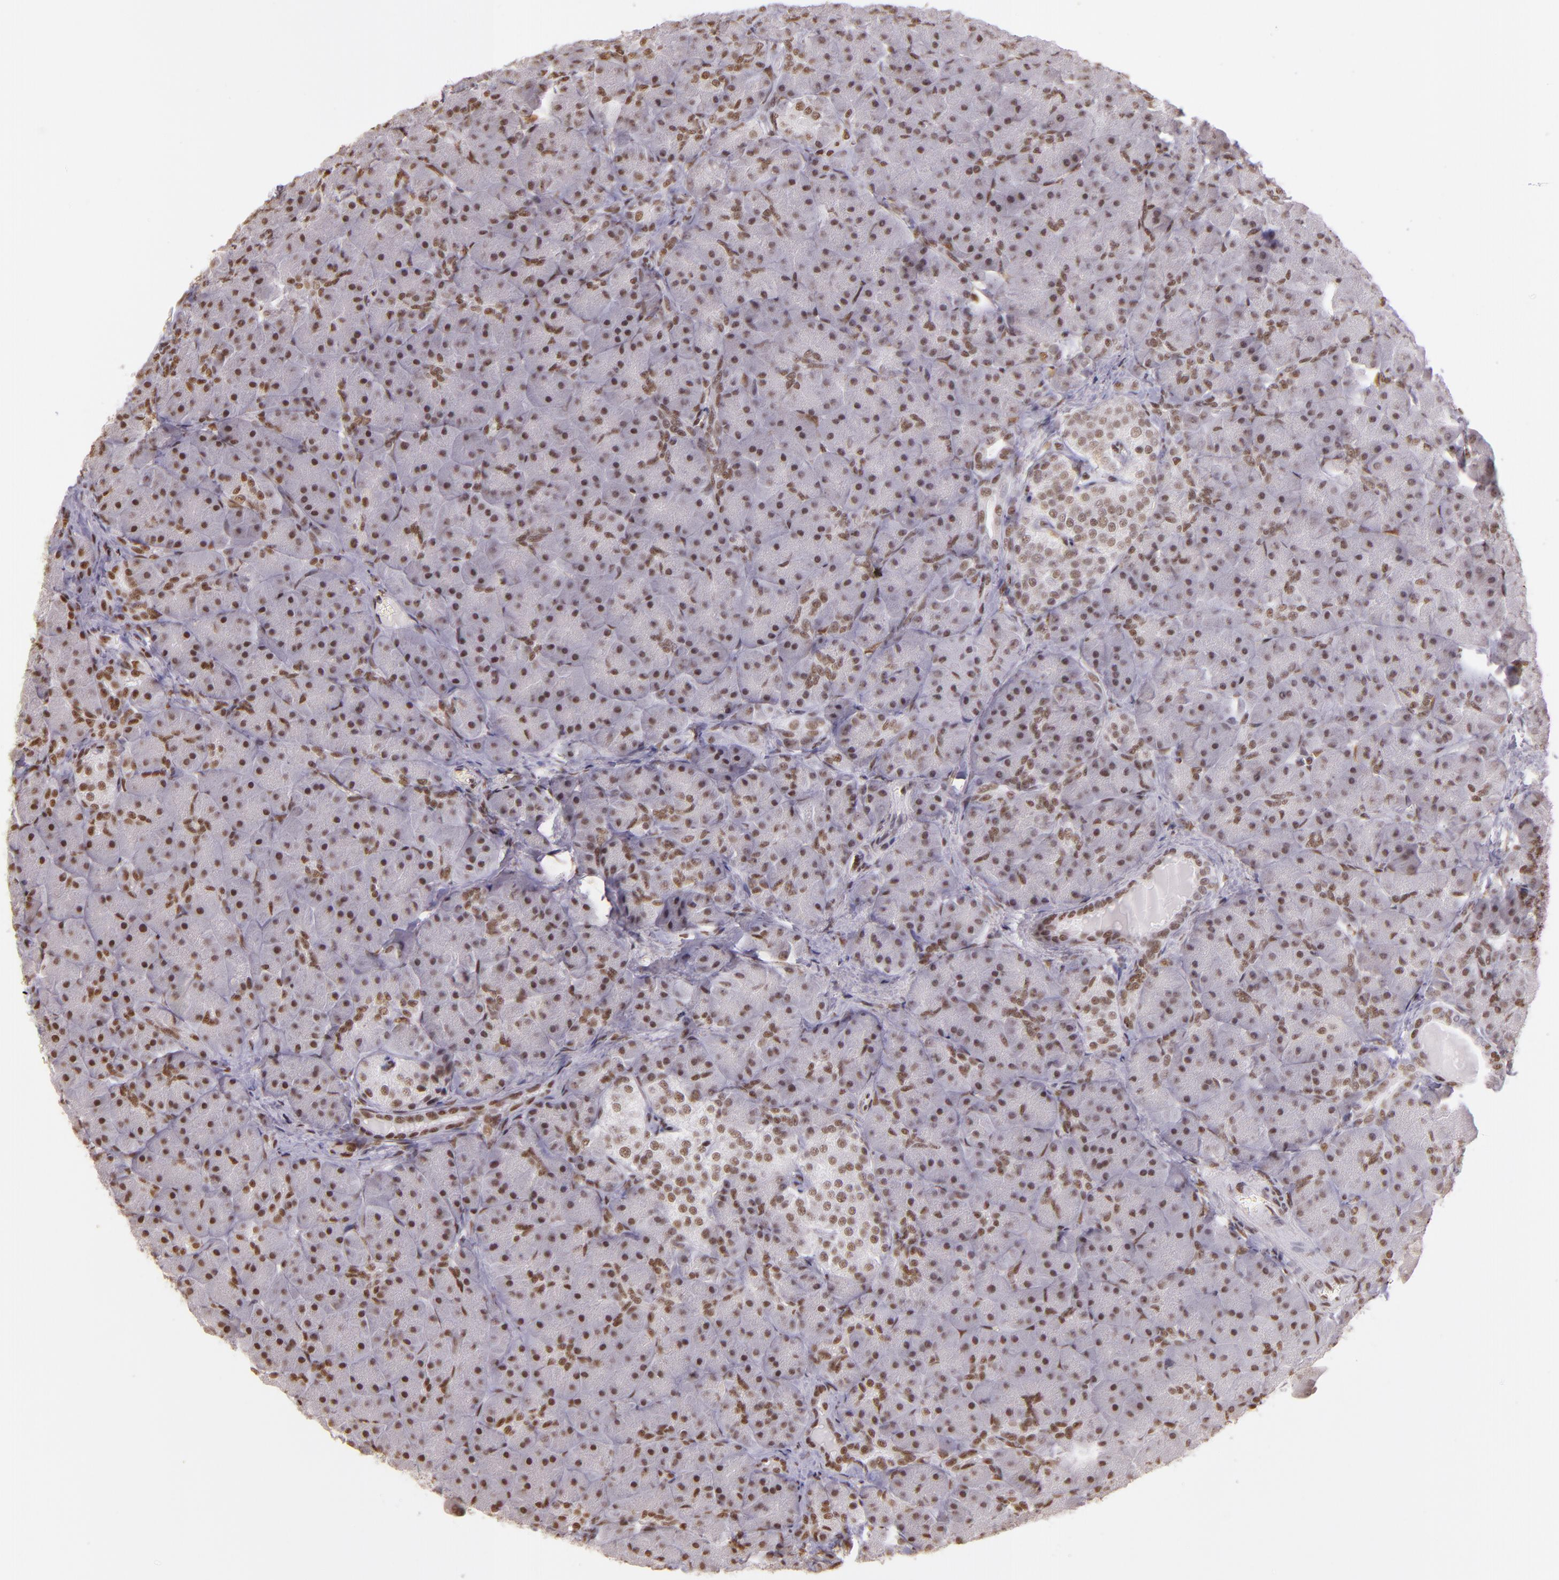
{"staining": {"intensity": "moderate", "quantity": "25%-75%", "location": "nuclear"}, "tissue": "pancreas", "cell_type": "Exocrine glandular cells", "image_type": "normal", "snomed": [{"axis": "morphology", "description": "Normal tissue, NOS"}, {"axis": "topography", "description": "Pancreas"}], "caption": "Immunohistochemical staining of unremarkable pancreas reveals medium levels of moderate nuclear positivity in approximately 25%-75% of exocrine glandular cells. The protein of interest is shown in brown color, while the nuclei are stained blue.", "gene": "USF1", "patient": {"sex": "male", "age": 66}}